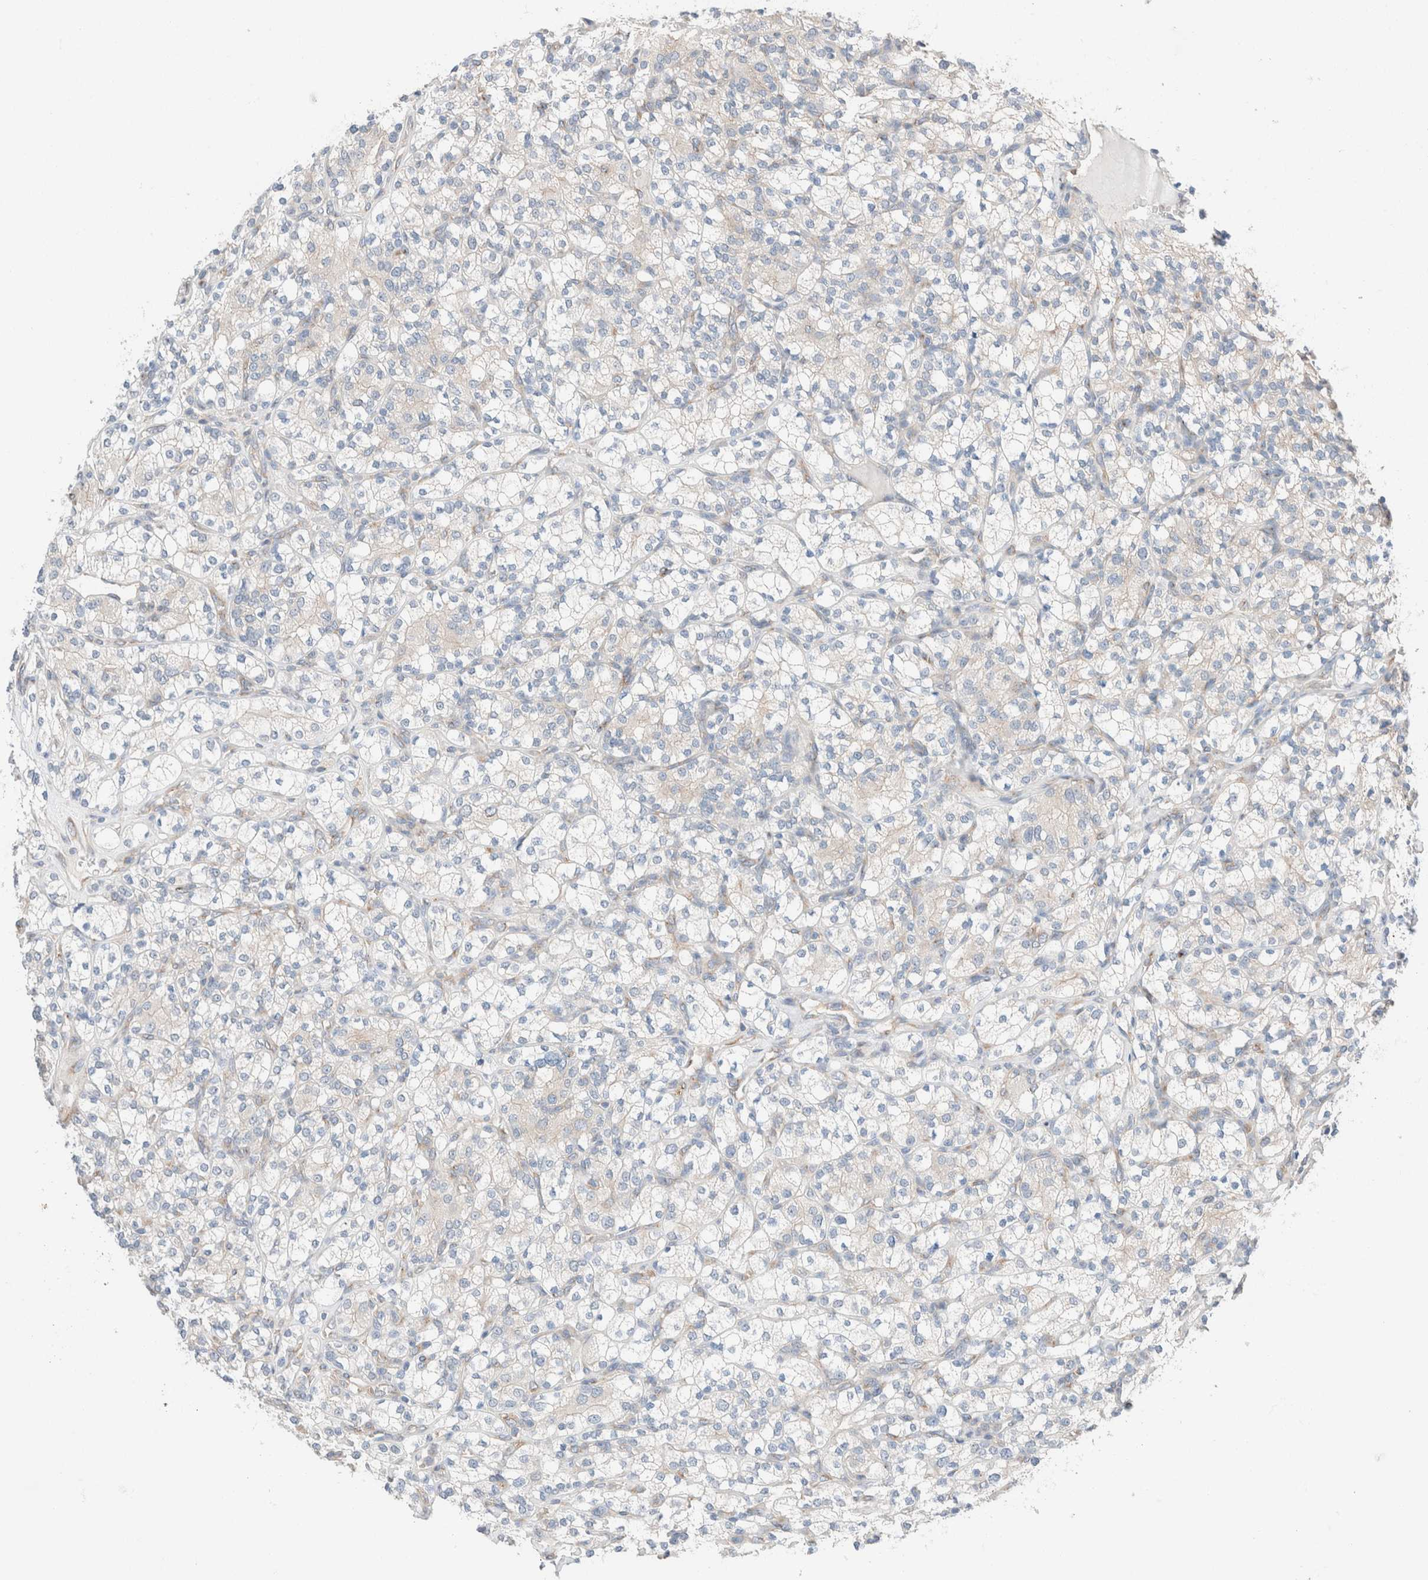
{"staining": {"intensity": "negative", "quantity": "none", "location": "none"}, "tissue": "renal cancer", "cell_type": "Tumor cells", "image_type": "cancer", "snomed": [{"axis": "morphology", "description": "Adenocarcinoma, NOS"}, {"axis": "topography", "description": "Kidney"}], "caption": "Human renal adenocarcinoma stained for a protein using immunohistochemistry demonstrates no staining in tumor cells.", "gene": "CASC3", "patient": {"sex": "male", "age": 77}}